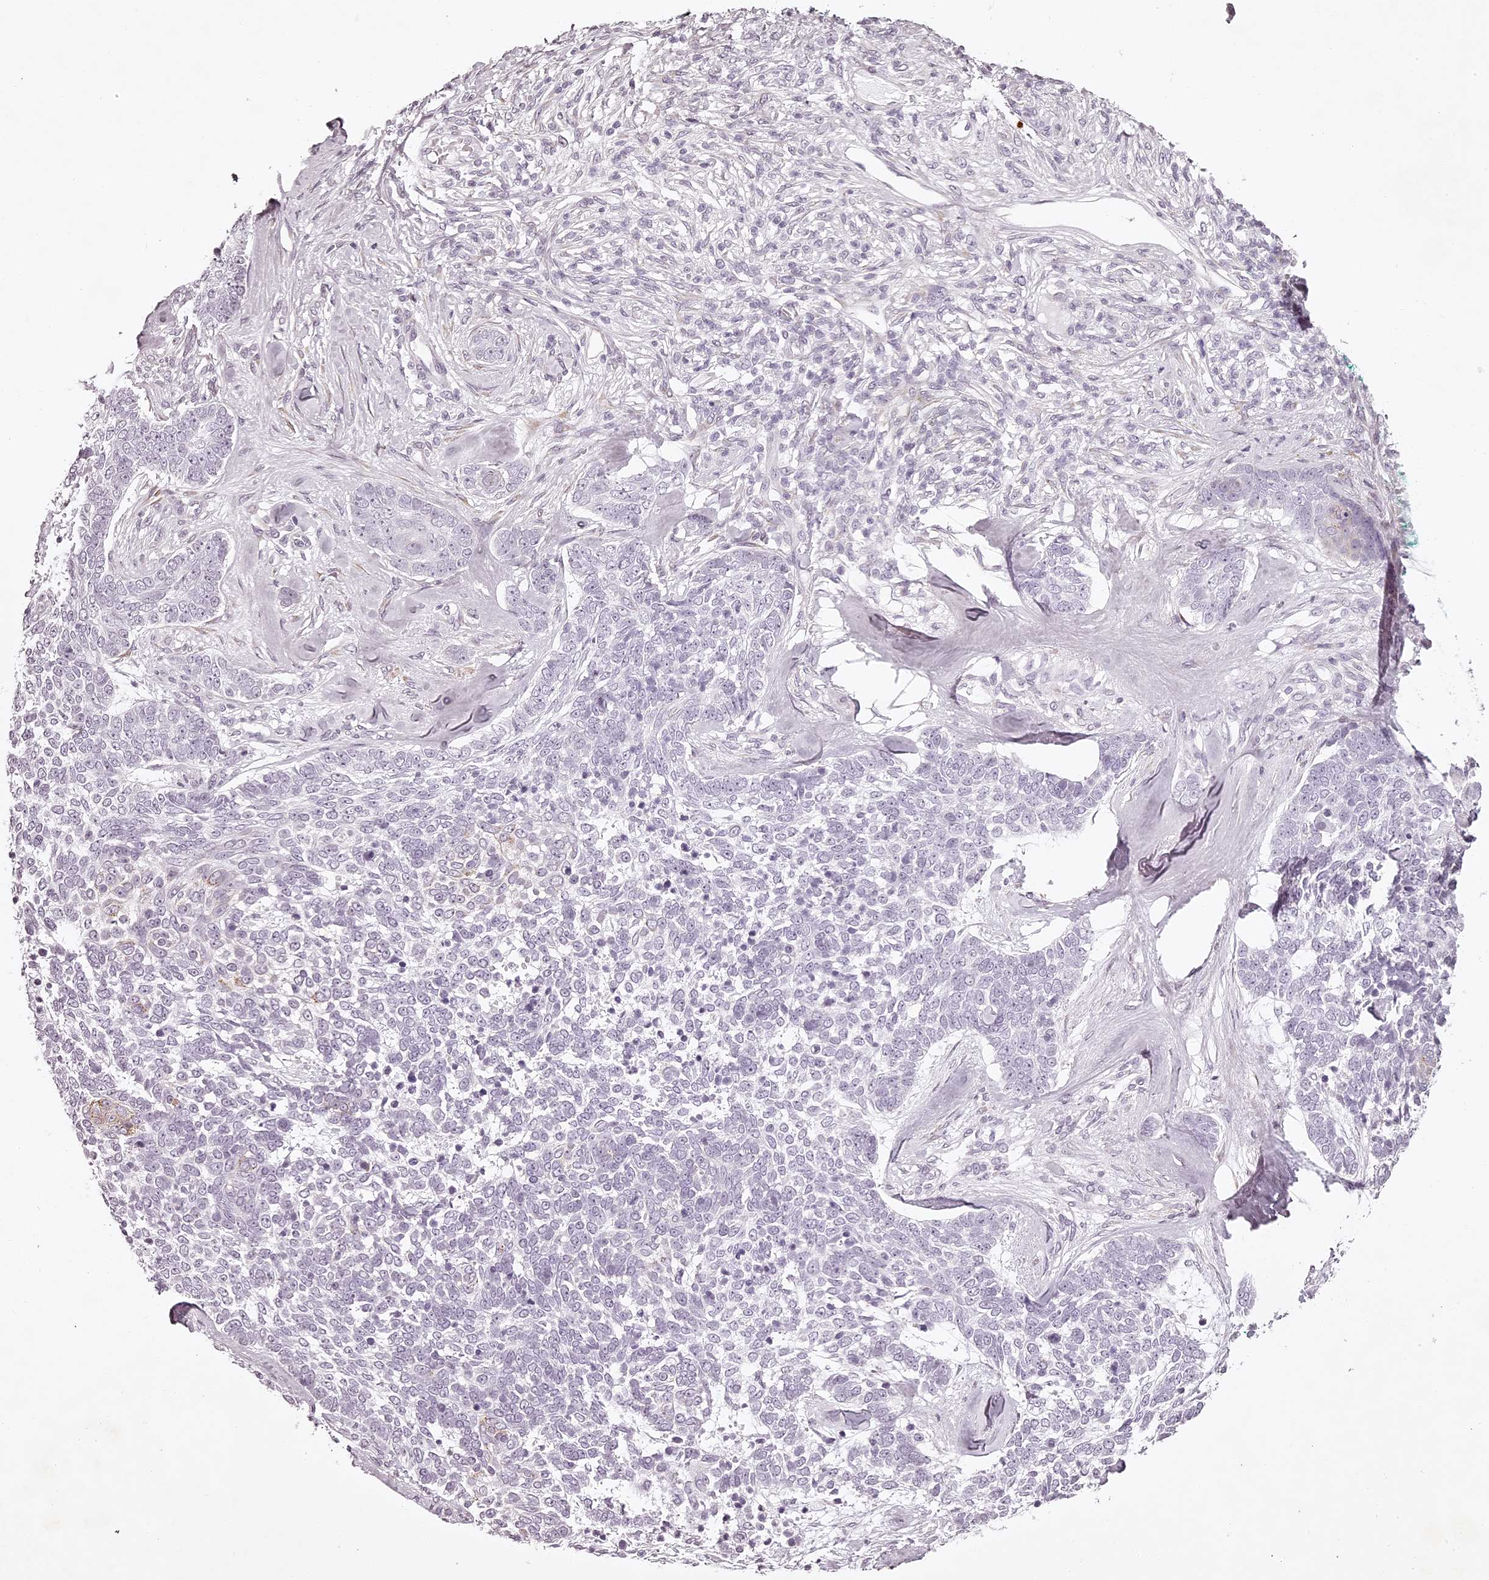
{"staining": {"intensity": "negative", "quantity": "none", "location": "none"}, "tissue": "skin cancer", "cell_type": "Tumor cells", "image_type": "cancer", "snomed": [{"axis": "morphology", "description": "Basal cell carcinoma"}, {"axis": "topography", "description": "Skin"}], "caption": "This is a image of immunohistochemistry (IHC) staining of basal cell carcinoma (skin), which shows no staining in tumor cells.", "gene": "ELAPOR1", "patient": {"sex": "female", "age": 81}}